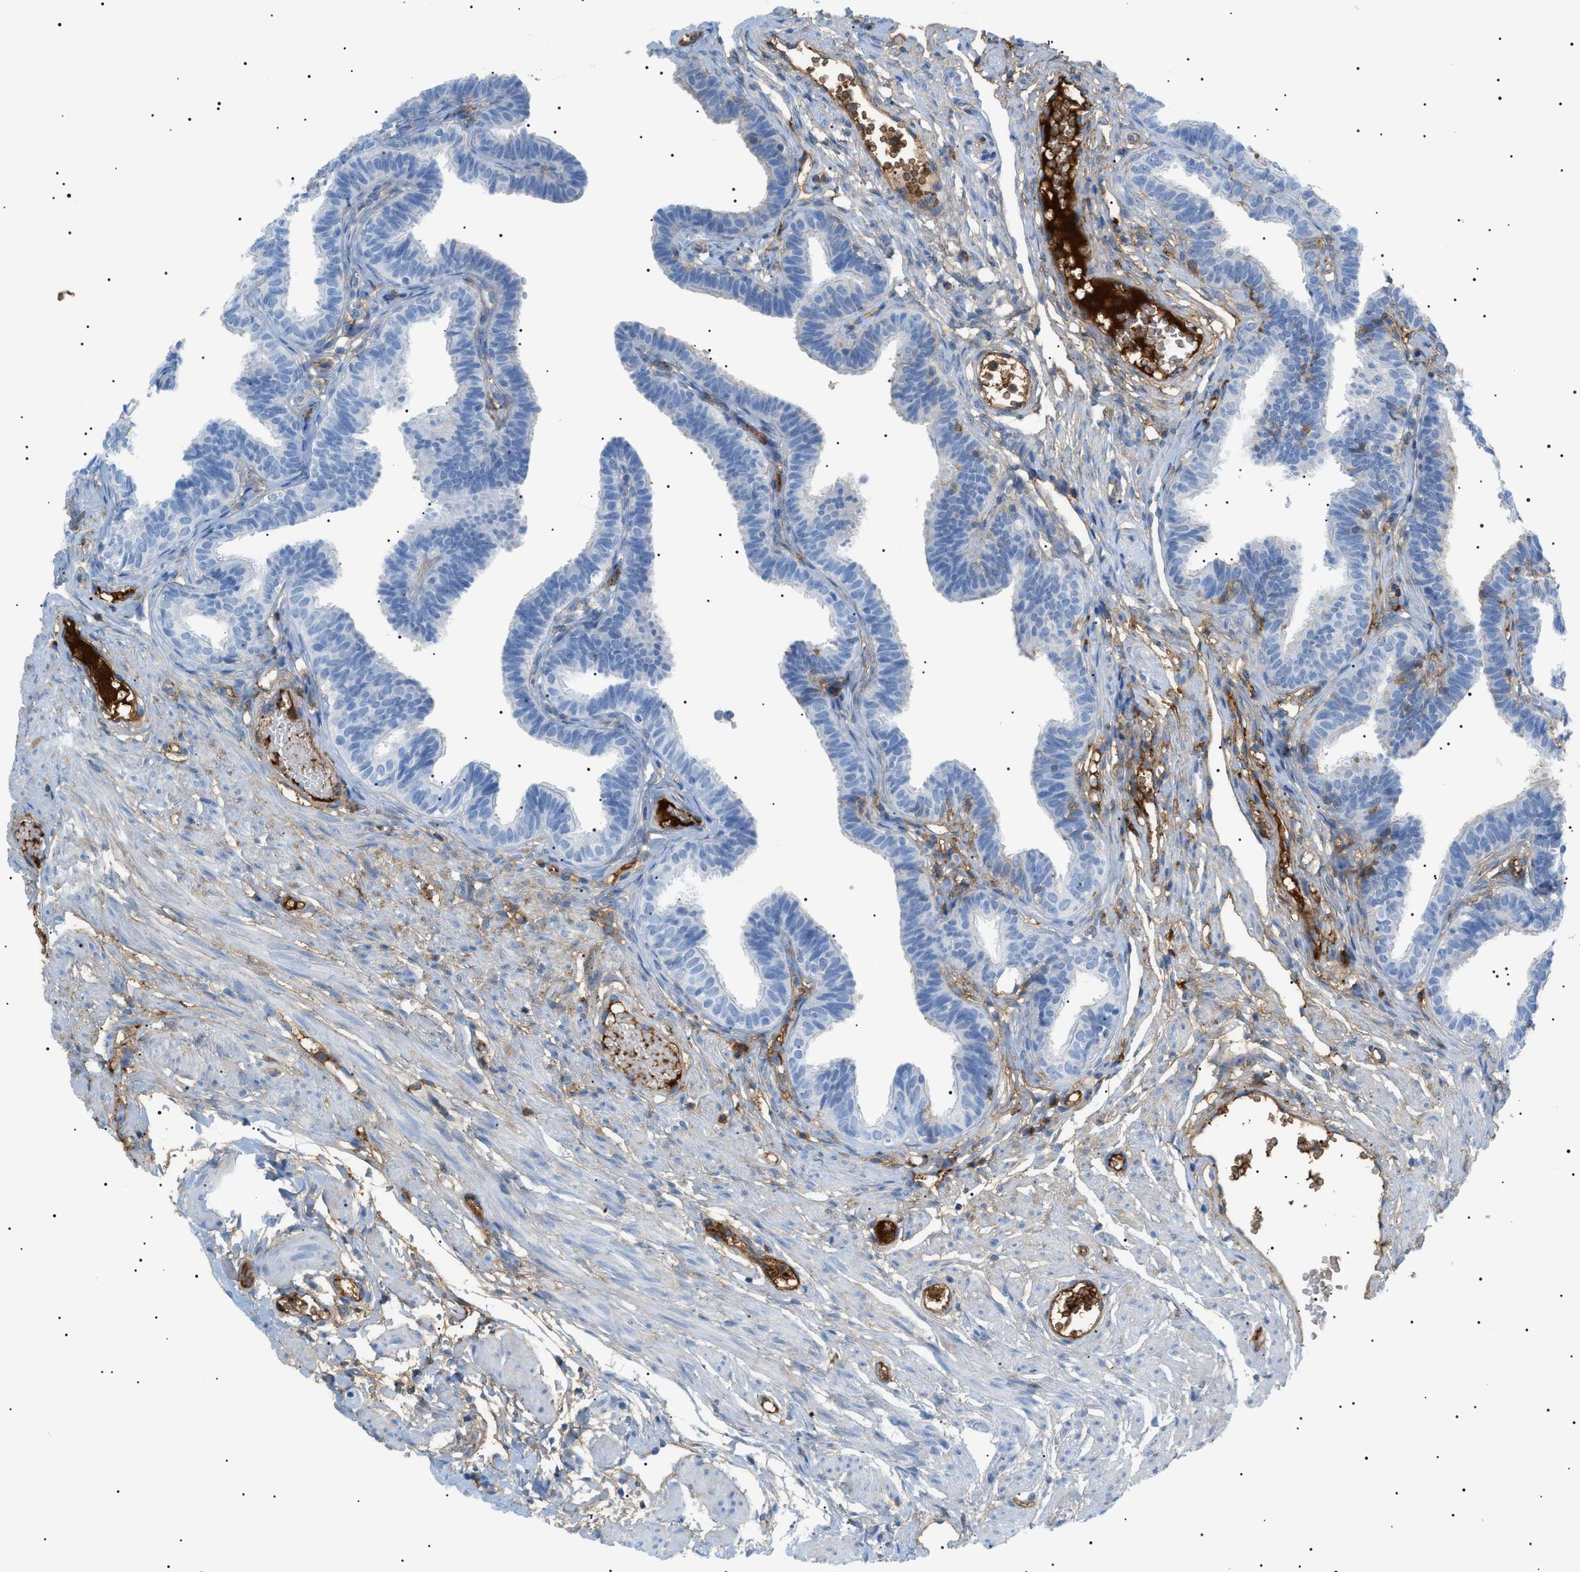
{"staining": {"intensity": "weak", "quantity": "25%-75%", "location": "cytoplasmic/membranous"}, "tissue": "fallopian tube", "cell_type": "Glandular cells", "image_type": "normal", "snomed": [{"axis": "morphology", "description": "Normal tissue, NOS"}, {"axis": "topography", "description": "Fallopian tube"}, {"axis": "topography", "description": "Ovary"}], "caption": "A photomicrograph of fallopian tube stained for a protein exhibits weak cytoplasmic/membranous brown staining in glandular cells. (brown staining indicates protein expression, while blue staining denotes nuclei).", "gene": "LPA", "patient": {"sex": "female", "age": 23}}